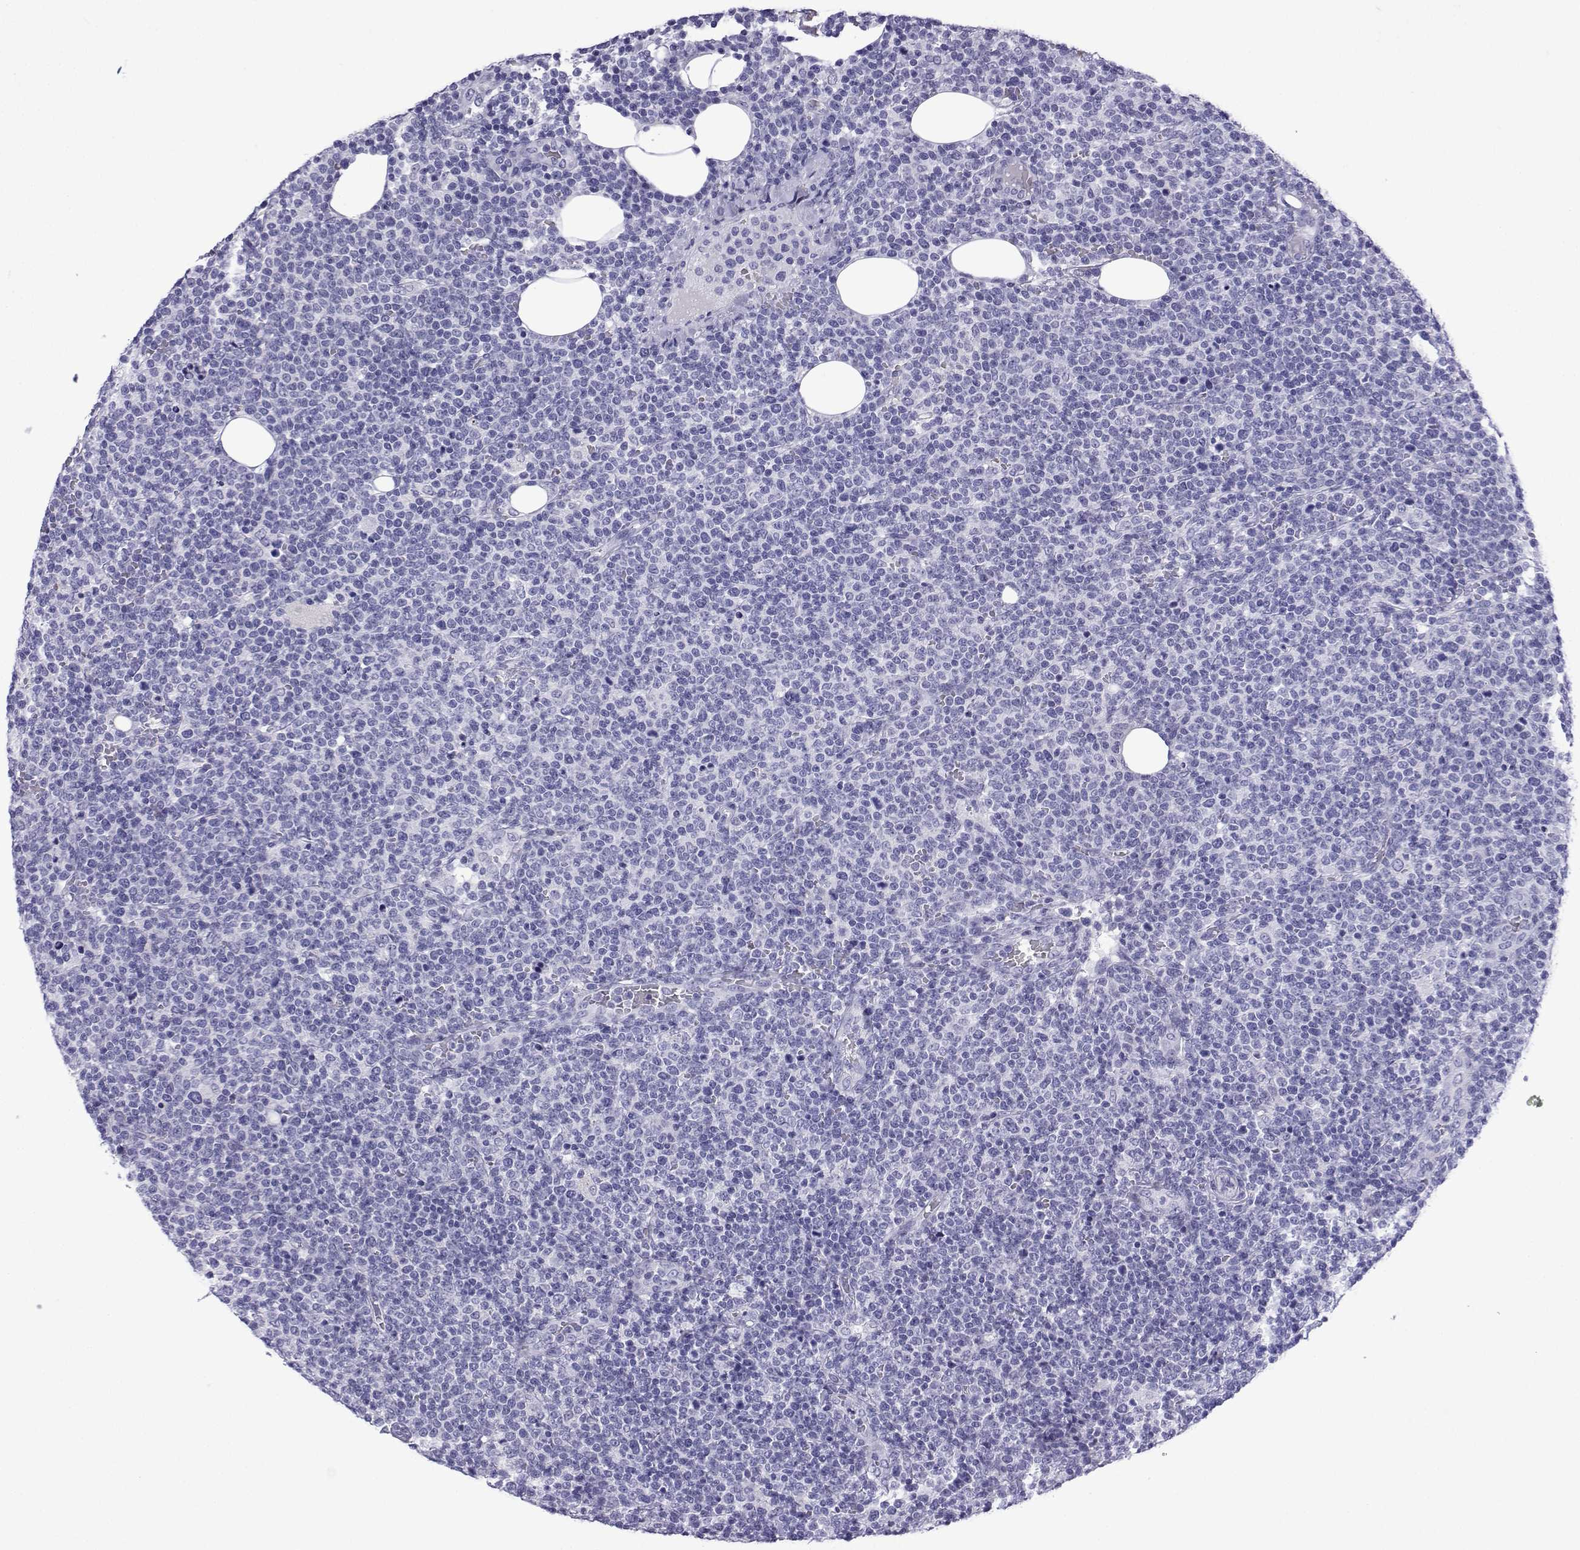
{"staining": {"intensity": "negative", "quantity": "none", "location": "none"}, "tissue": "lymphoma", "cell_type": "Tumor cells", "image_type": "cancer", "snomed": [{"axis": "morphology", "description": "Malignant lymphoma, non-Hodgkin's type, High grade"}, {"axis": "topography", "description": "Lymph node"}], "caption": "High magnification brightfield microscopy of high-grade malignant lymphoma, non-Hodgkin's type stained with DAB (brown) and counterstained with hematoxylin (blue): tumor cells show no significant positivity.", "gene": "TRIM46", "patient": {"sex": "male", "age": 61}}